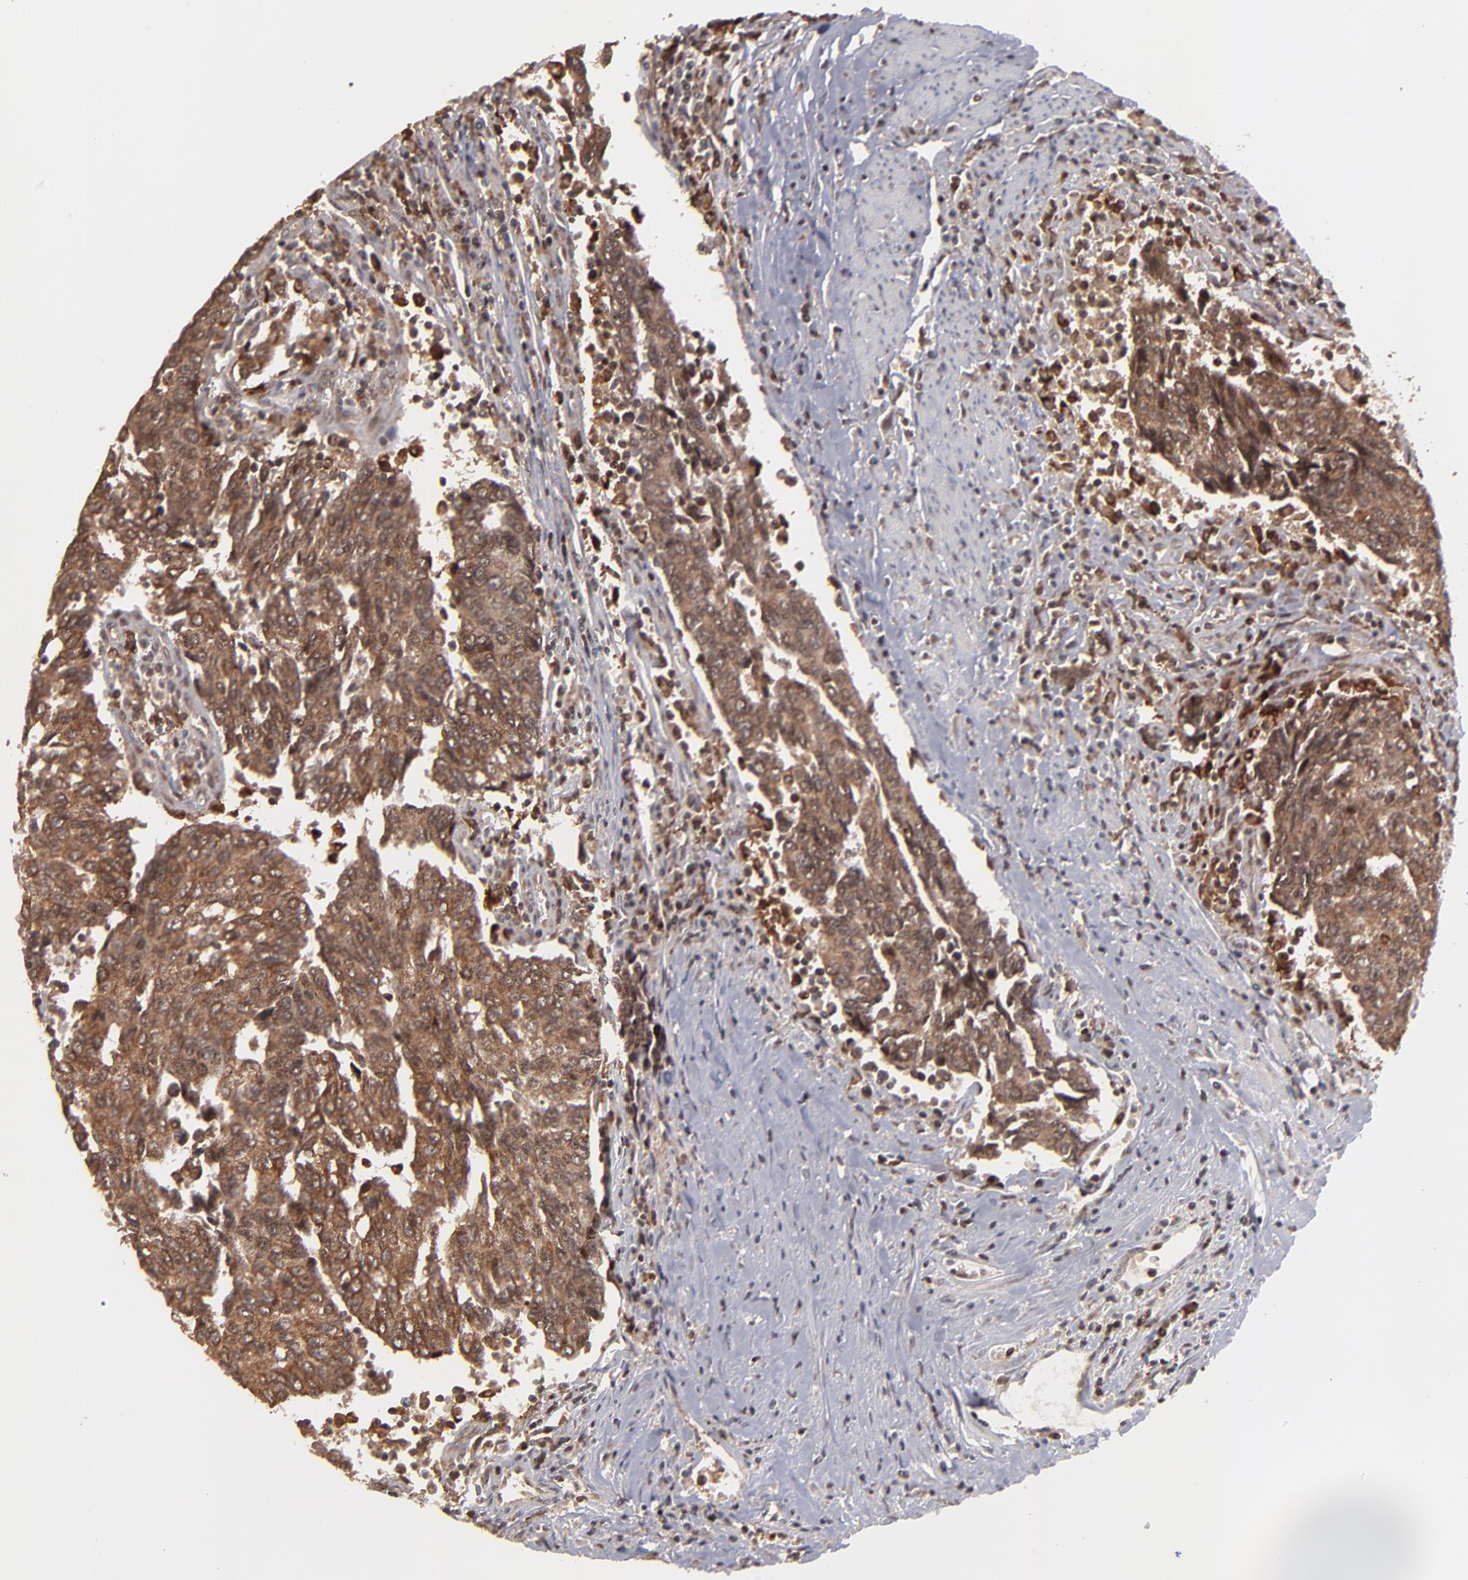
{"staining": {"intensity": "strong", "quantity": ">75%", "location": "cytoplasmic/membranous,nuclear"}, "tissue": "urothelial cancer", "cell_type": "Tumor cells", "image_type": "cancer", "snomed": [{"axis": "morphology", "description": "Urothelial carcinoma, High grade"}, {"axis": "topography", "description": "Urinary bladder"}], "caption": "Immunohistochemistry (IHC) (DAB (3,3'-diaminobenzidine)) staining of human urothelial carcinoma (high-grade) demonstrates strong cytoplasmic/membranous and nuclear protein positivity in approximately >75% of tumor cells.", "gene": "RGS6", "patient": {"sex": "male", "age": 86}}